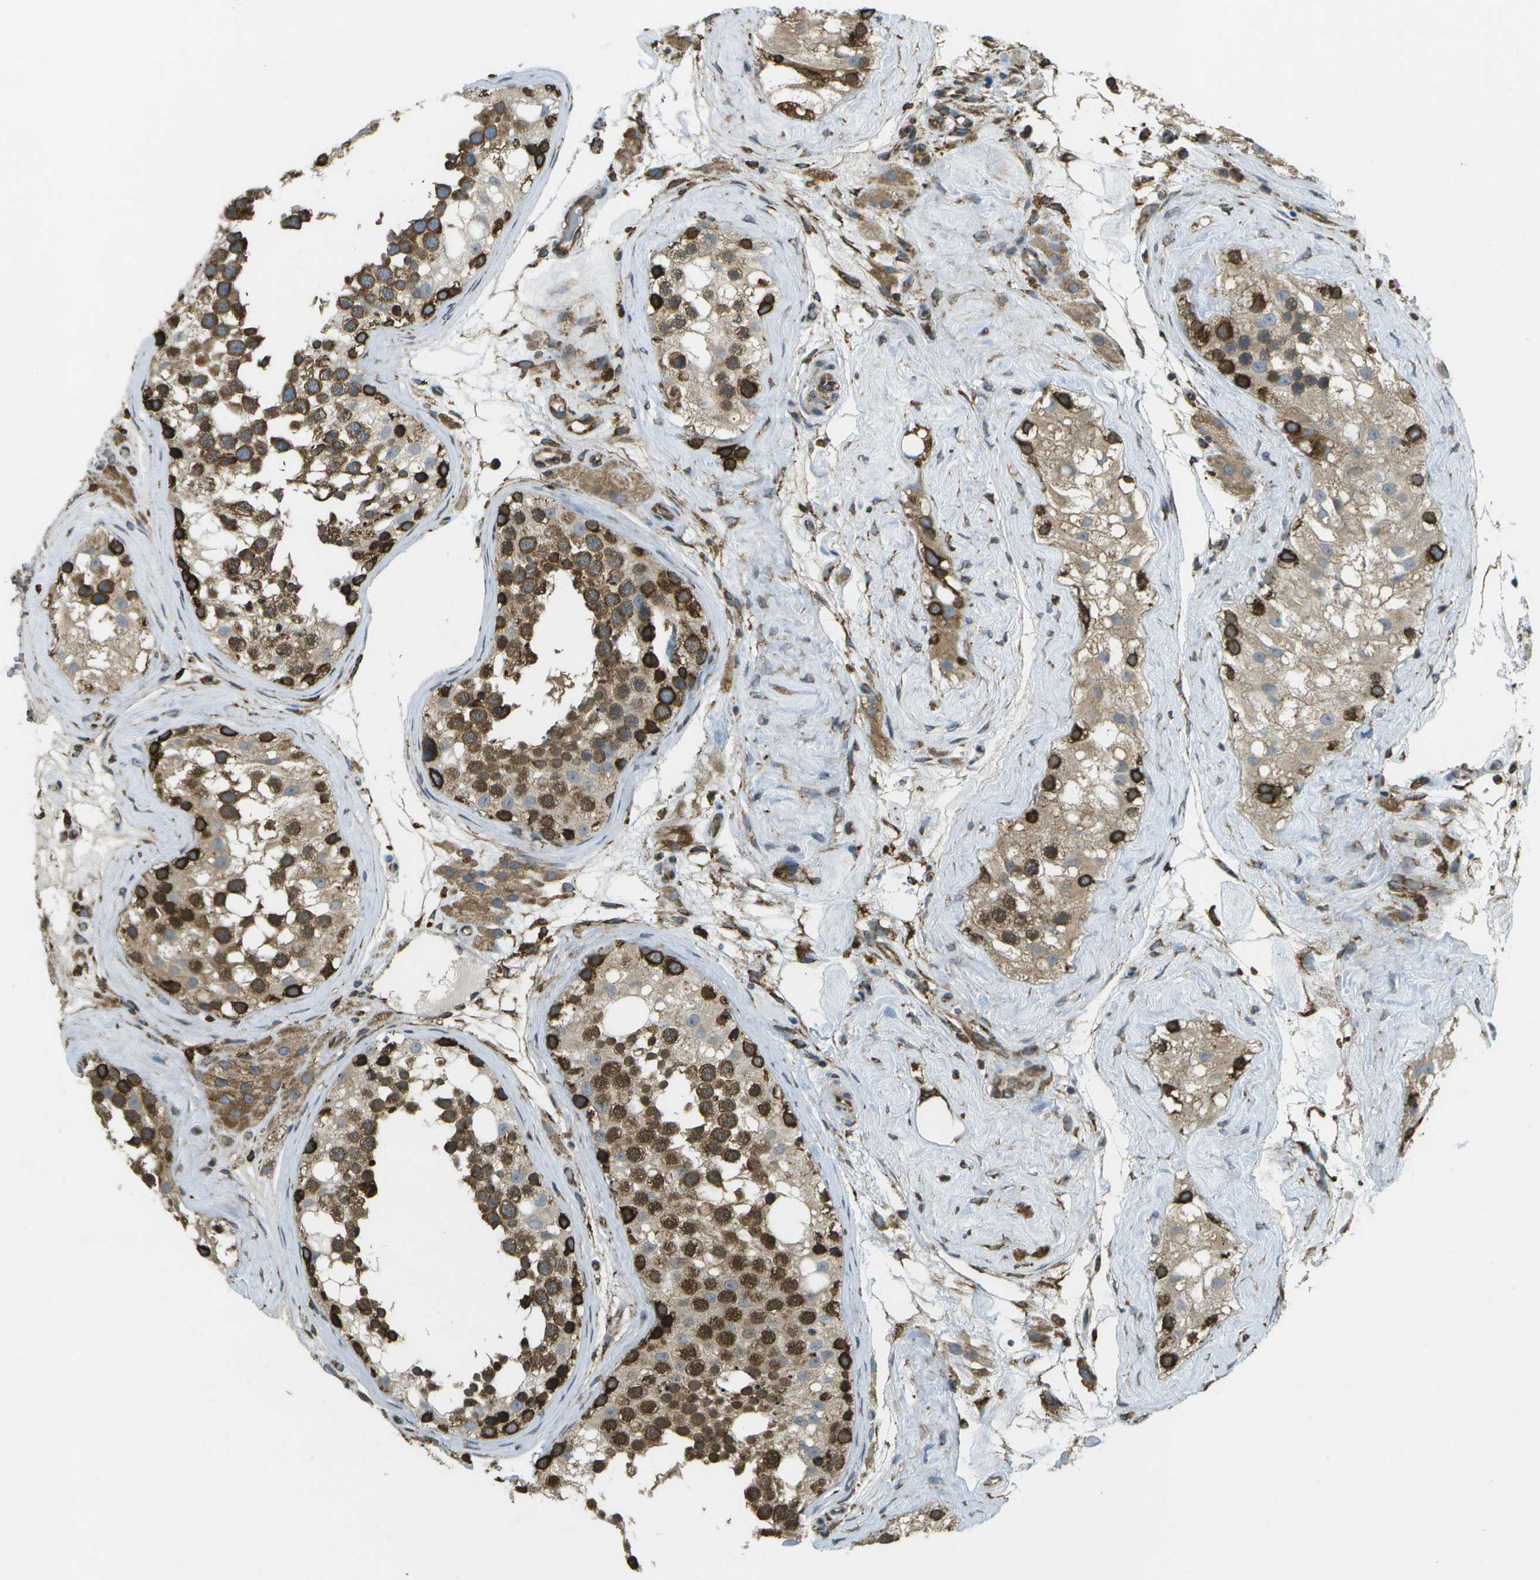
{"staining": {"intensity": "strong", "quantity": ">75%", "location": "cytoplasmic/membranous"}, "tissue": "testis", "cell_type": "Cells in seminiferous ducts", "image_type": "normal", "snomed": [{"axis": "morphology", "description": "Normal tissue, NOS"}, {"axis": "morphology", "description": "Seminoma, NOS"}, {"axis": "topography", "description": "Testis"}], "caption": "Strong cytoplasmic/membranous protein positivity is seen in about >75% of cells in seminiferous ducts in testis. The staining was performed using DAB, with brown indicating positive protein expression. Nuclei are stained blue with hematoxylin.", "gene": "PDIA4", "patient": {"sex": "male", "age": 71}}